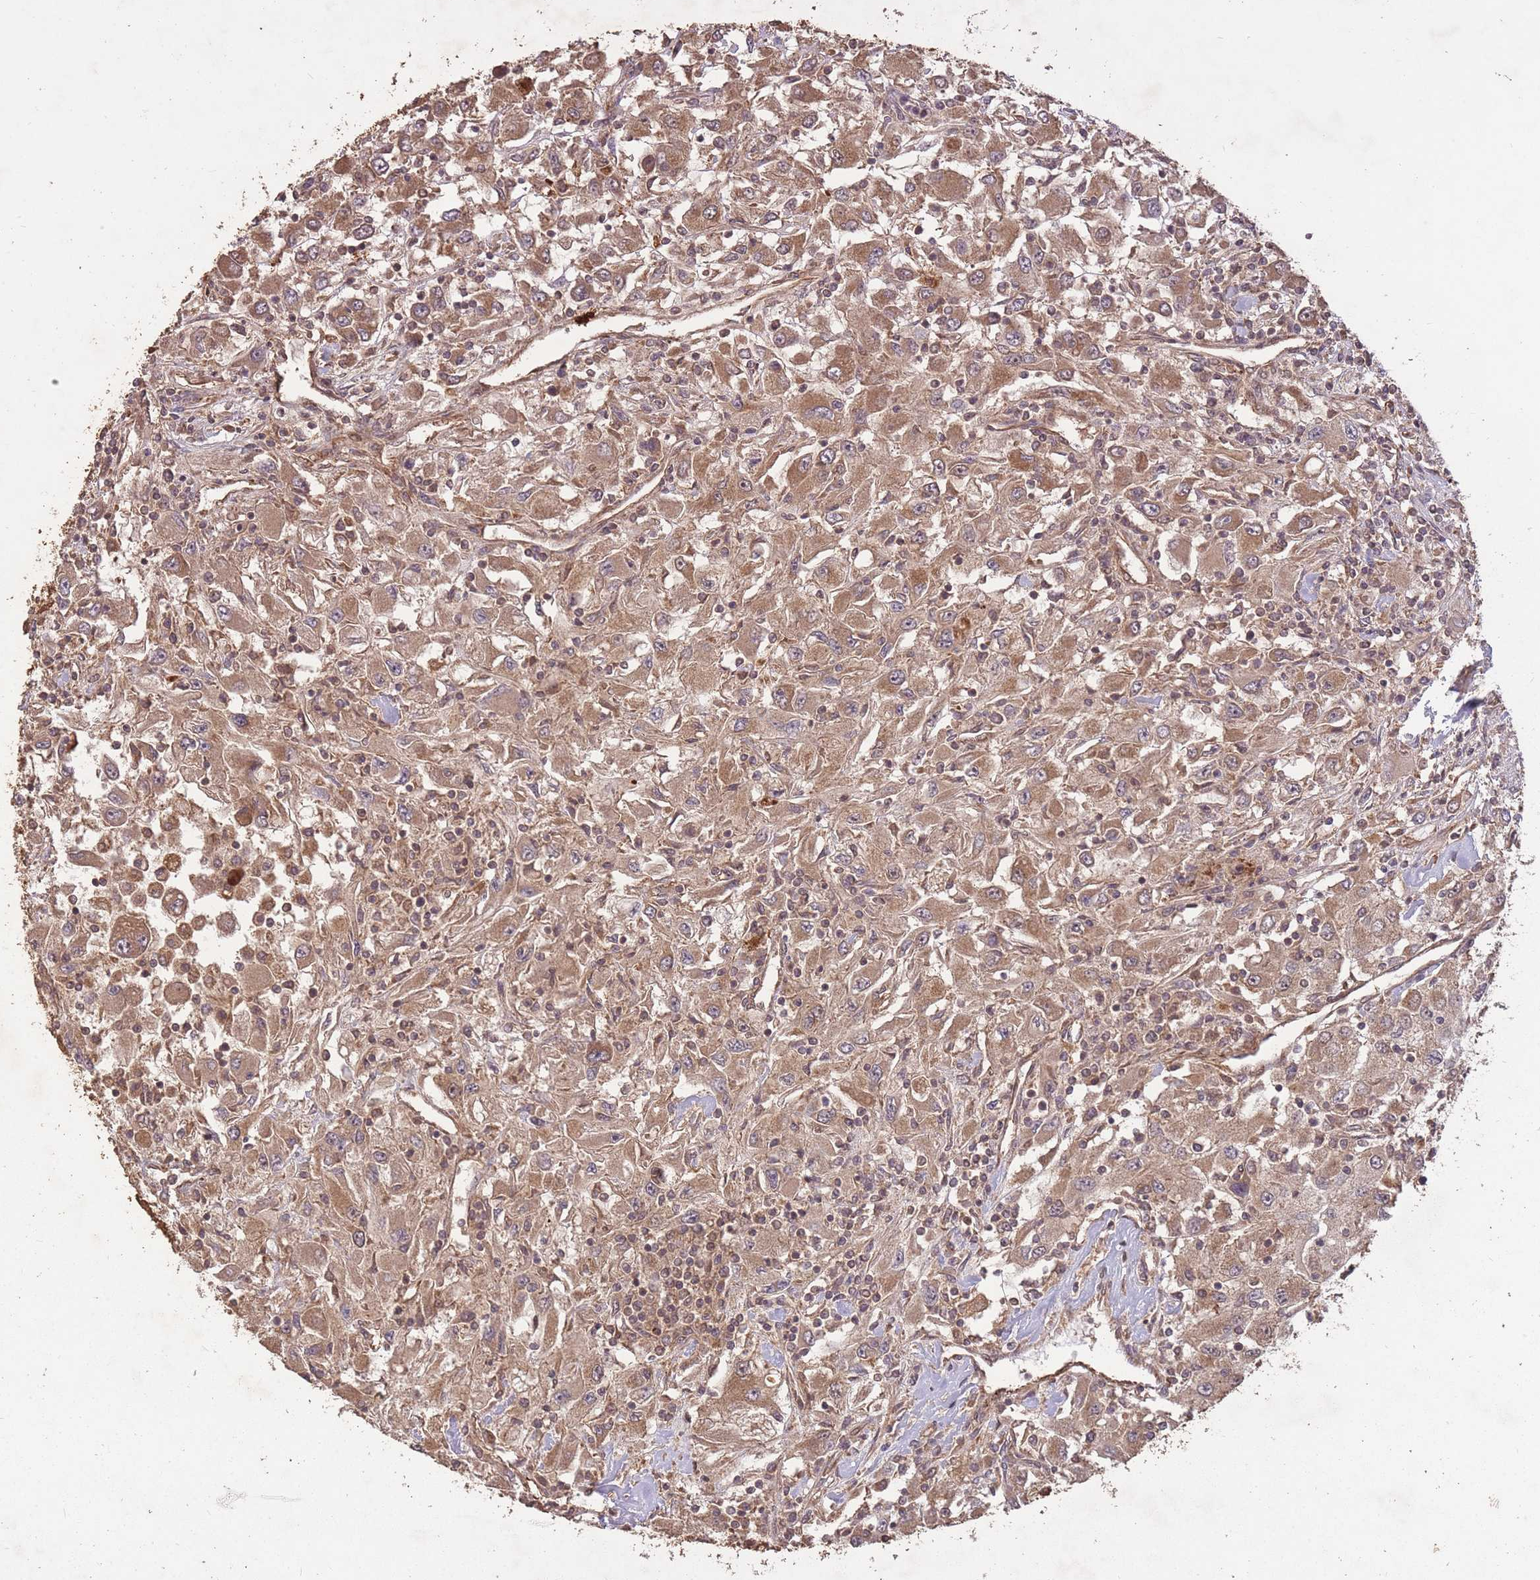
{"staining": {"intensity": "moderate", "quantity": ">75%", "location": "cytoplasmic/membranous"}, "tissue": "renal cancer", "cell_type": "Tumor cells", "image_type": "cancer", "snomed": [{"axis": "morphology", "description": "Adenocarcinoma, NOS"}, {"axis": "topography", "description": "Kidney"}], "caption": "Moderate cytoplasmic/membranous positivity for a protein is present in about >75% of tumor cells of renal cancer using immunohistochemistry.", "gene": "ERBB3", "patient": {"sex": "female", "age": 67}}